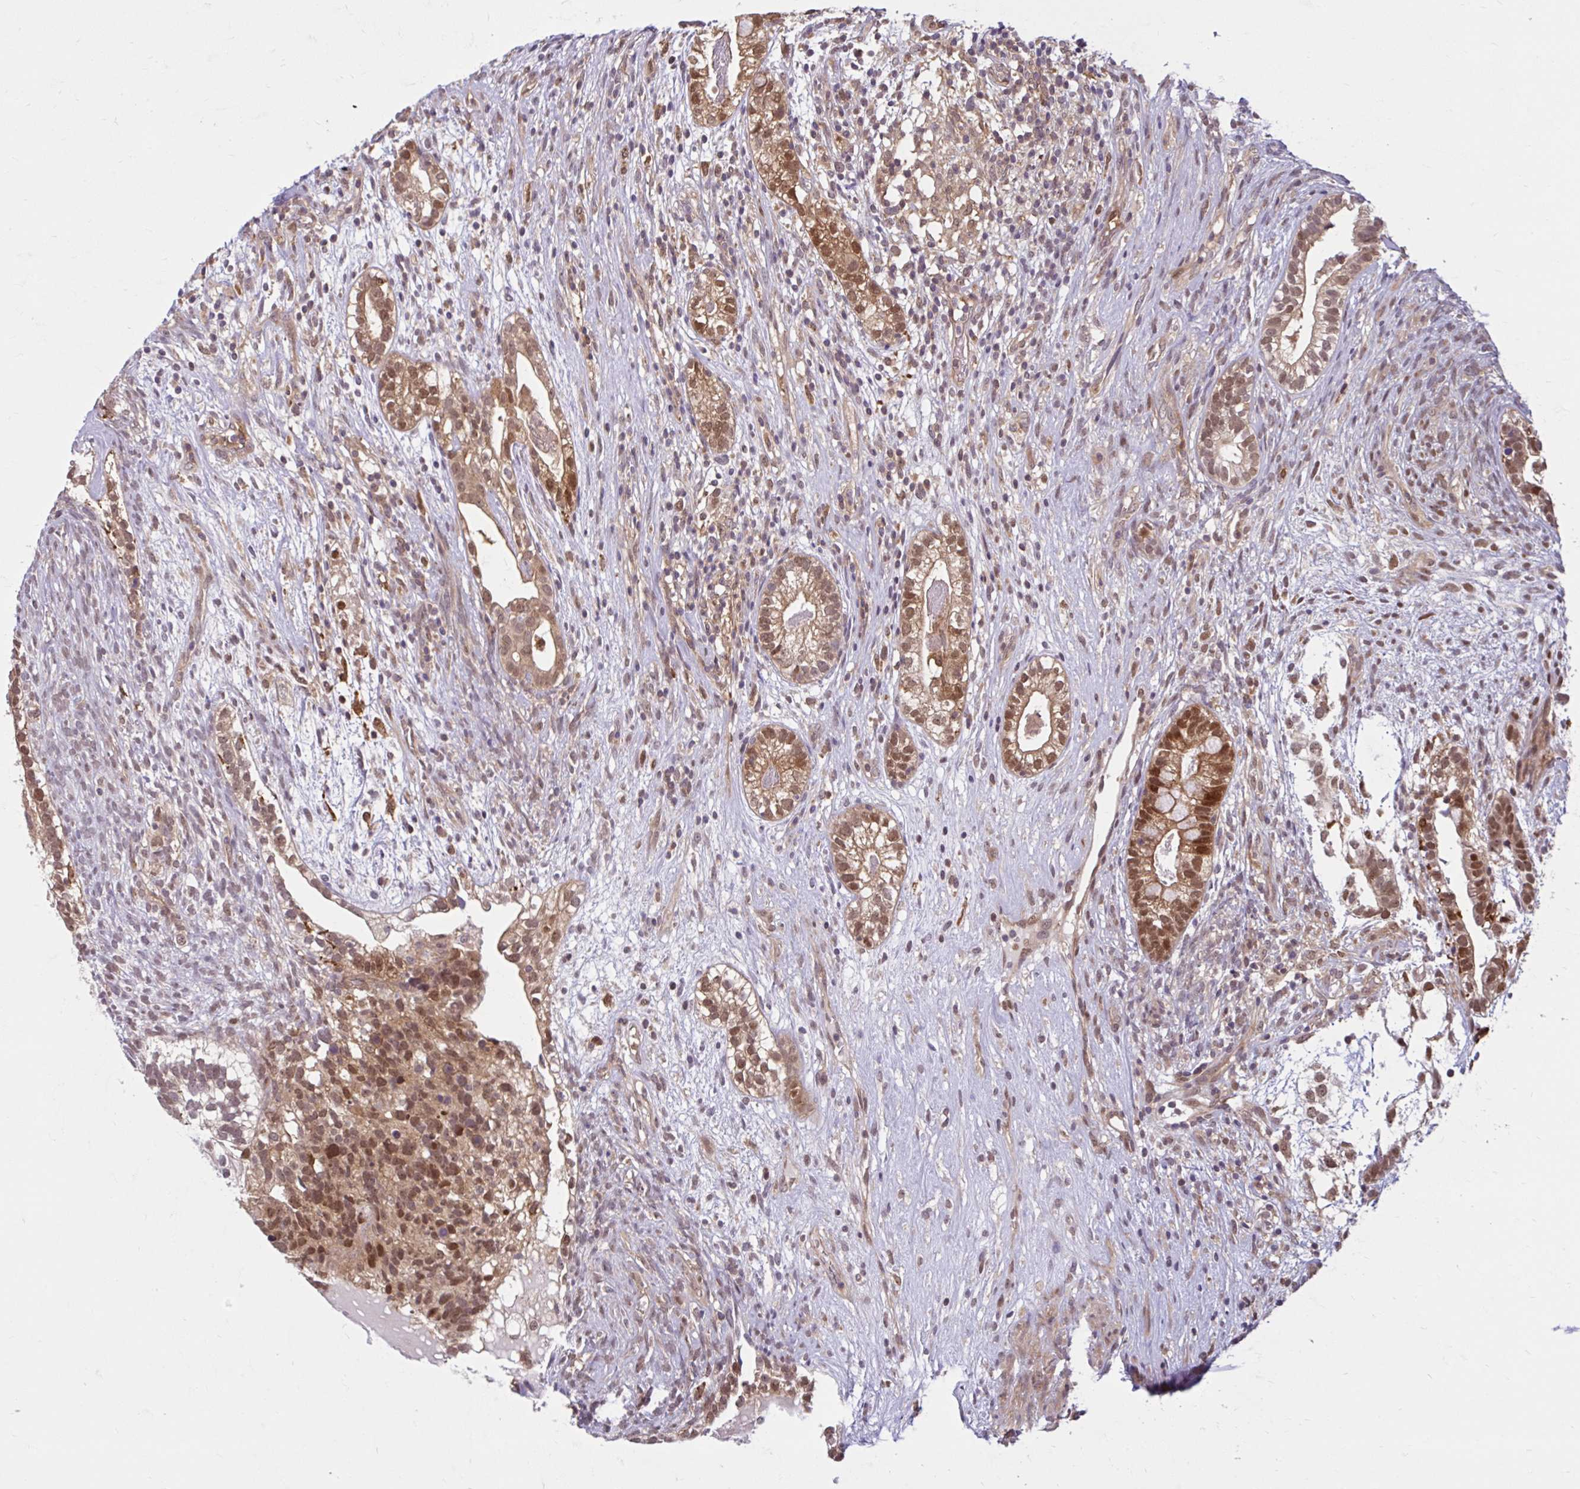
{"staining": {"intensity": "moderate", "quantity": ">75%", "location": "nuclear"}, "tissue": "testis cancer", "cell_type": "Tumor cells", "image_type": "cancer", "snomed": [{"axis": "morphology", "description": "Seminoma, NOS"}, {"axis": "morphology", "description": "Carcinoma, Embryonal, NOS"}, {"axis": "topography", "description": "Testis"}], "caption": "Immunohistochemical staining of human testis cancer (embryonal carcinoma) displays medium levels of moderate nuclear staining in approximately >75% of tumor cells.", "gene": "HMBS", "patient": {"sex": "male", "age": 41}}